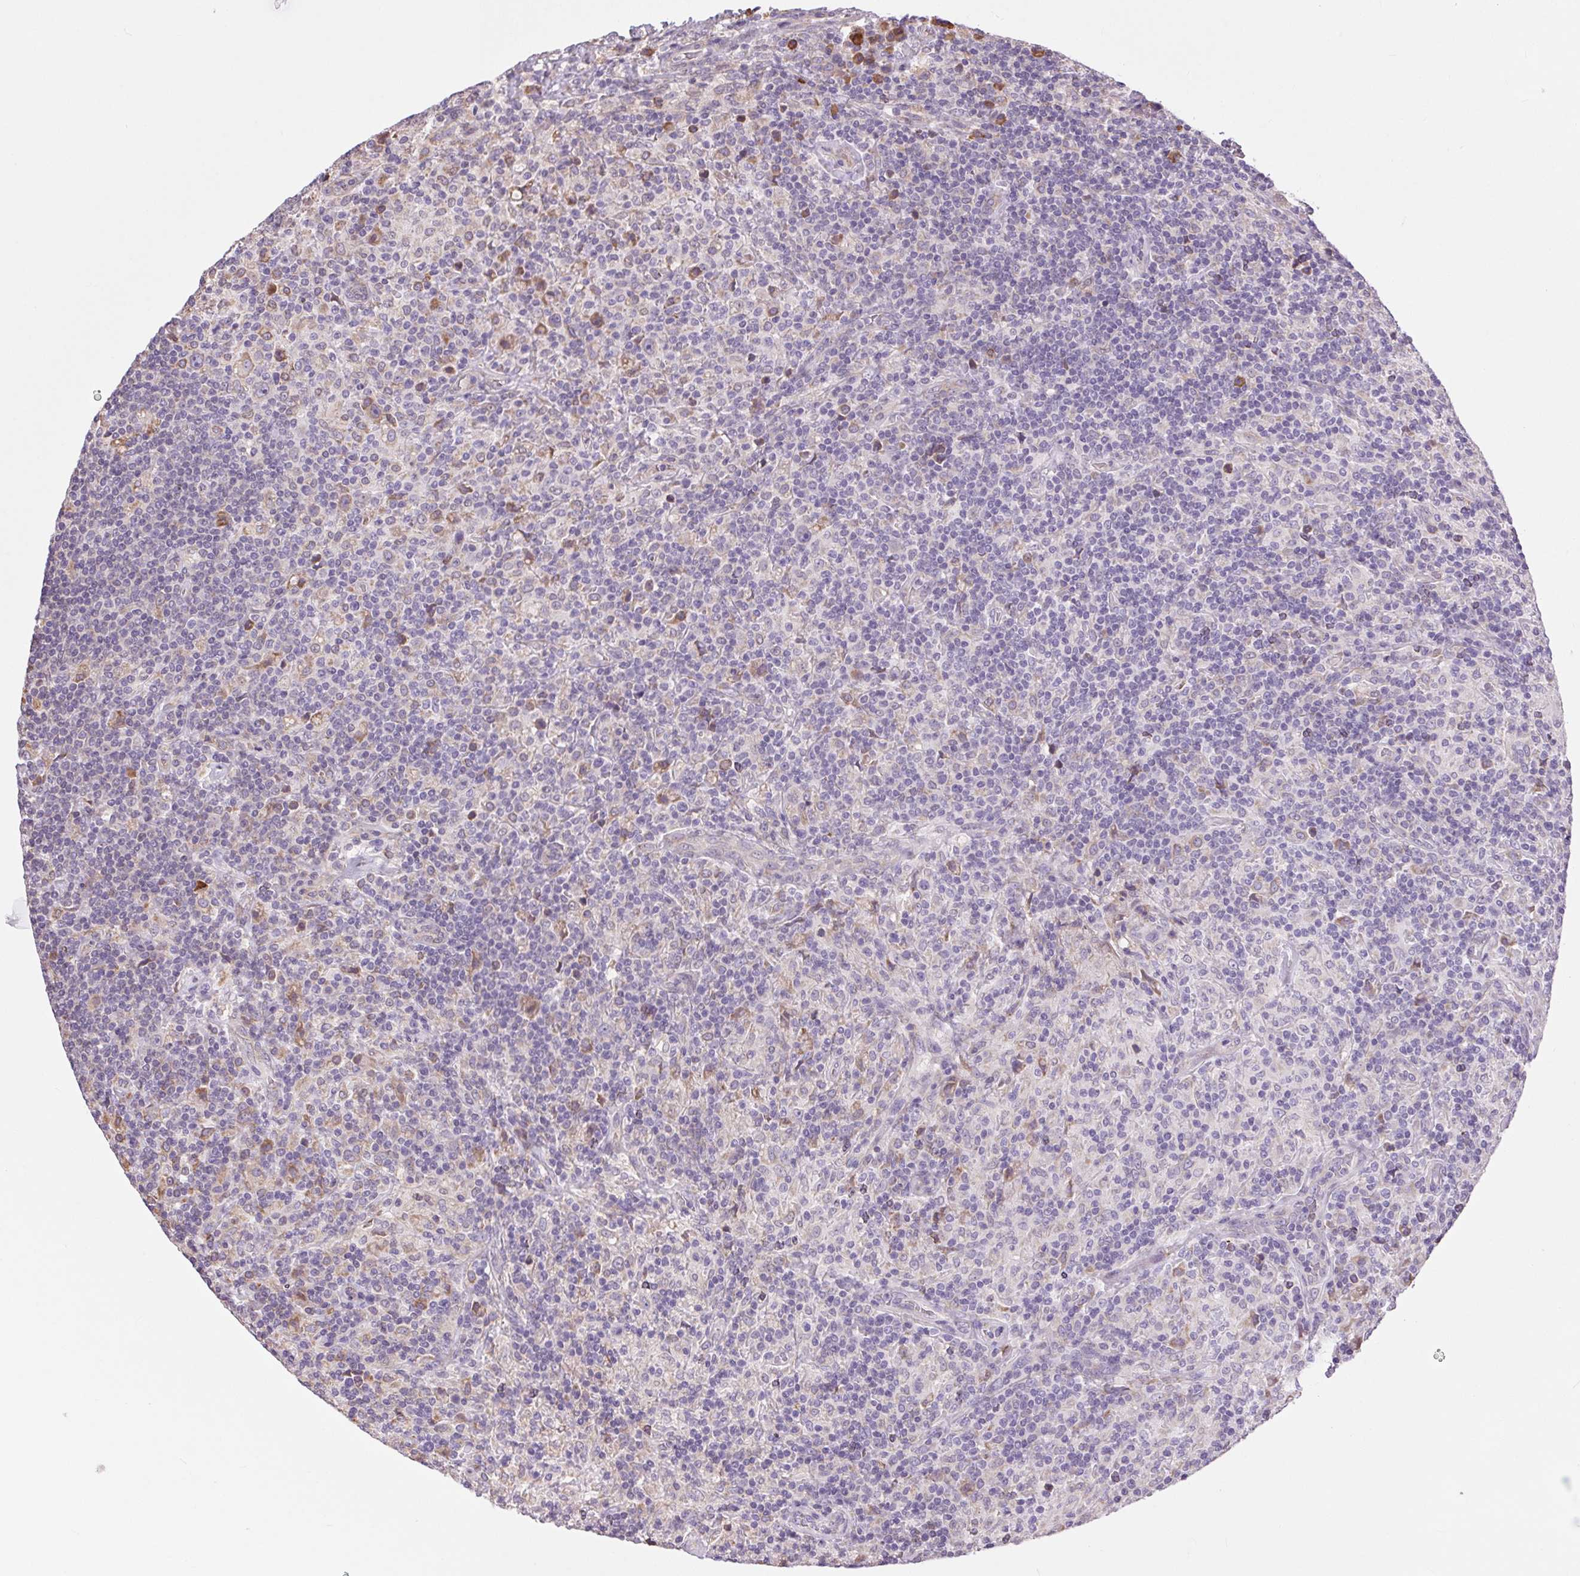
{"staining": {"intensity": "negative", "quantity": "none", "location": "none"}, "tissue": "lymphoma", "cell_type": "Tumor cells", "image_type": "cancer", "snomed": [{"axis": "morphology", "description": "Hodgkin's disease, NOS"}, {"axis": "topography", "description": "Lymph node"}], "caption": "Immunohistochemical staining of human Hodgkin's disease shows no significant positivity in tumor cells.", "gene": "SNX31", "patient": {"sex": "male", "age": 70}}